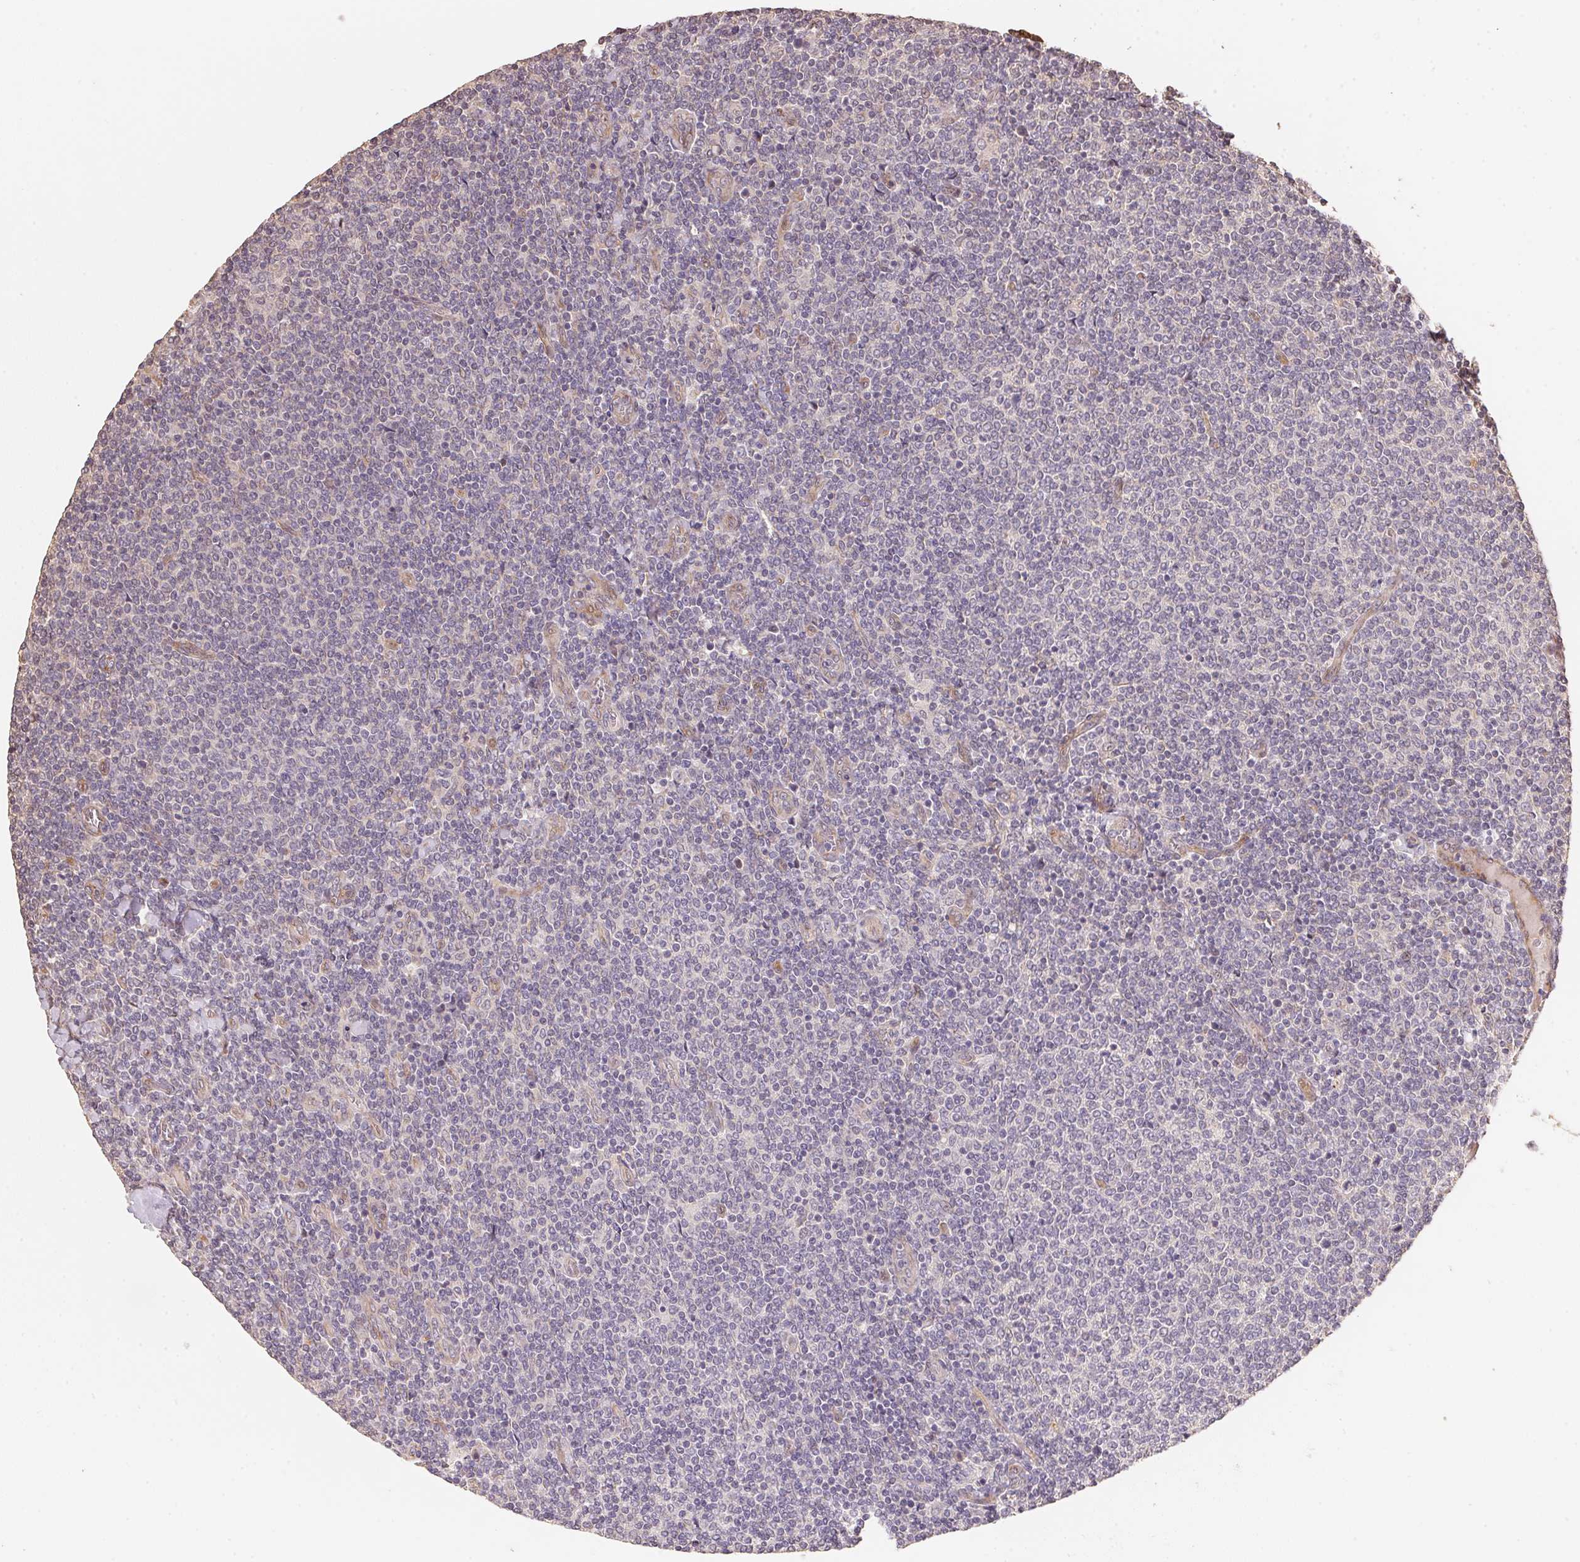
{"staining": {"intensity": "negative", "quantity": "none", "location": "none"}, "tissue": "lymphoma", "cell_type": "Tumor cells", "image_type": "cancer", "snomed": [{"axis": "morphology", "description": "Malignant lymphoma, non-Hodgkin's type, Low grade"}, {"axis": "topography", "description": "Lymph node"}], "caption": "High magnification brightfield microscopy of lymphoma stained with DAB (brown) and counterstained with hematoxylin (blue): tumor cells show no significant staining.", "gene": "TMEM222", "patient": {"sex": "male", "age": 52}}